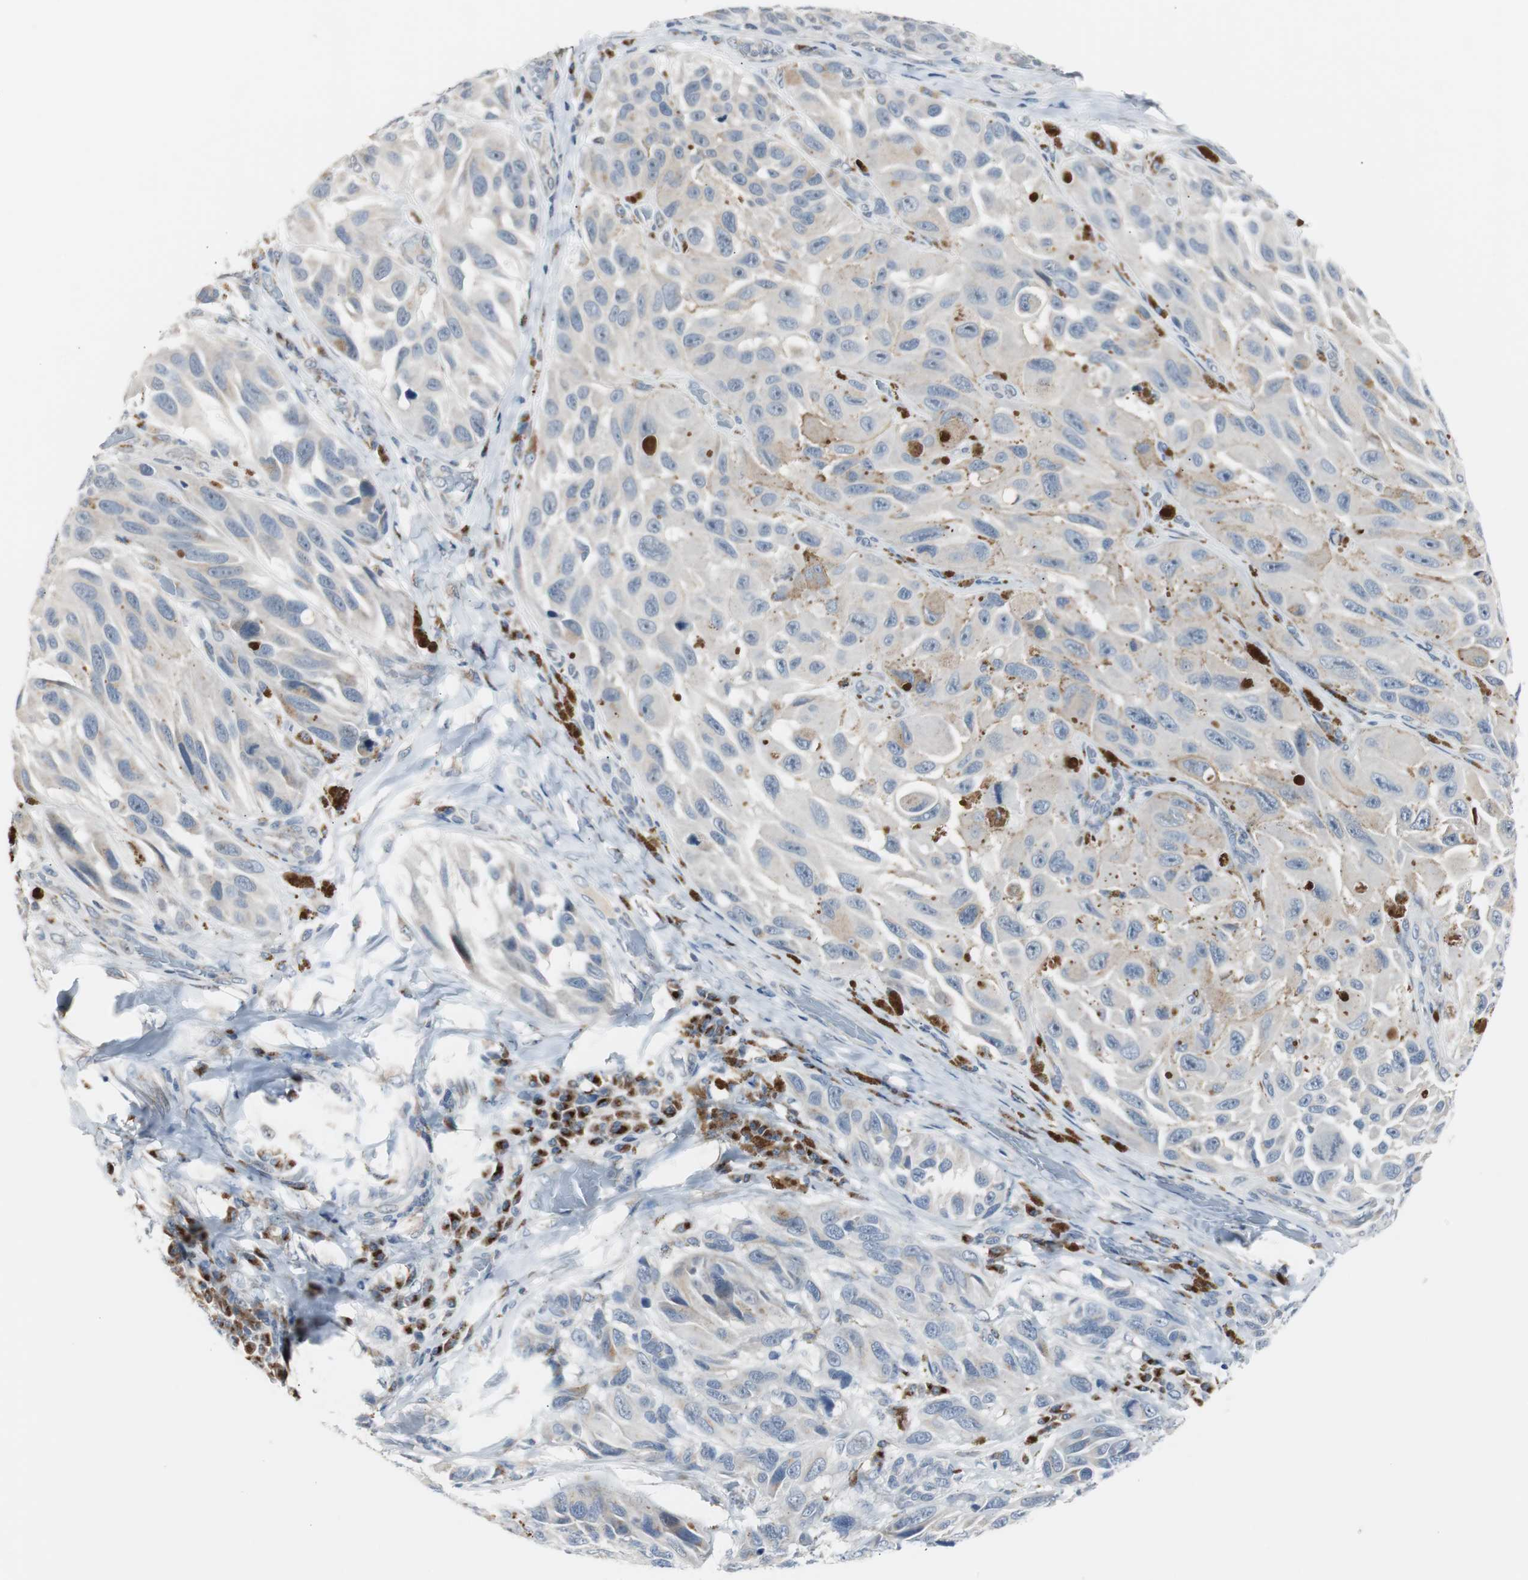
{"staining": {"intensity": "negative", "quantity": "none", "location": "none"}, "tissue": "melanoma", "cell_type": "Tumor cells", "image_type": "cancer", "snomed": [{"axis": "morphology", "description": "Malignant melanoma, NOS"}, {"axis": "topography", "description": "Skin"}], "caption": "There is no significant expression in tumor cells of malignant melanoma.", "gene": "SOX30", "patient": {"sex": "female", "age": 73}}